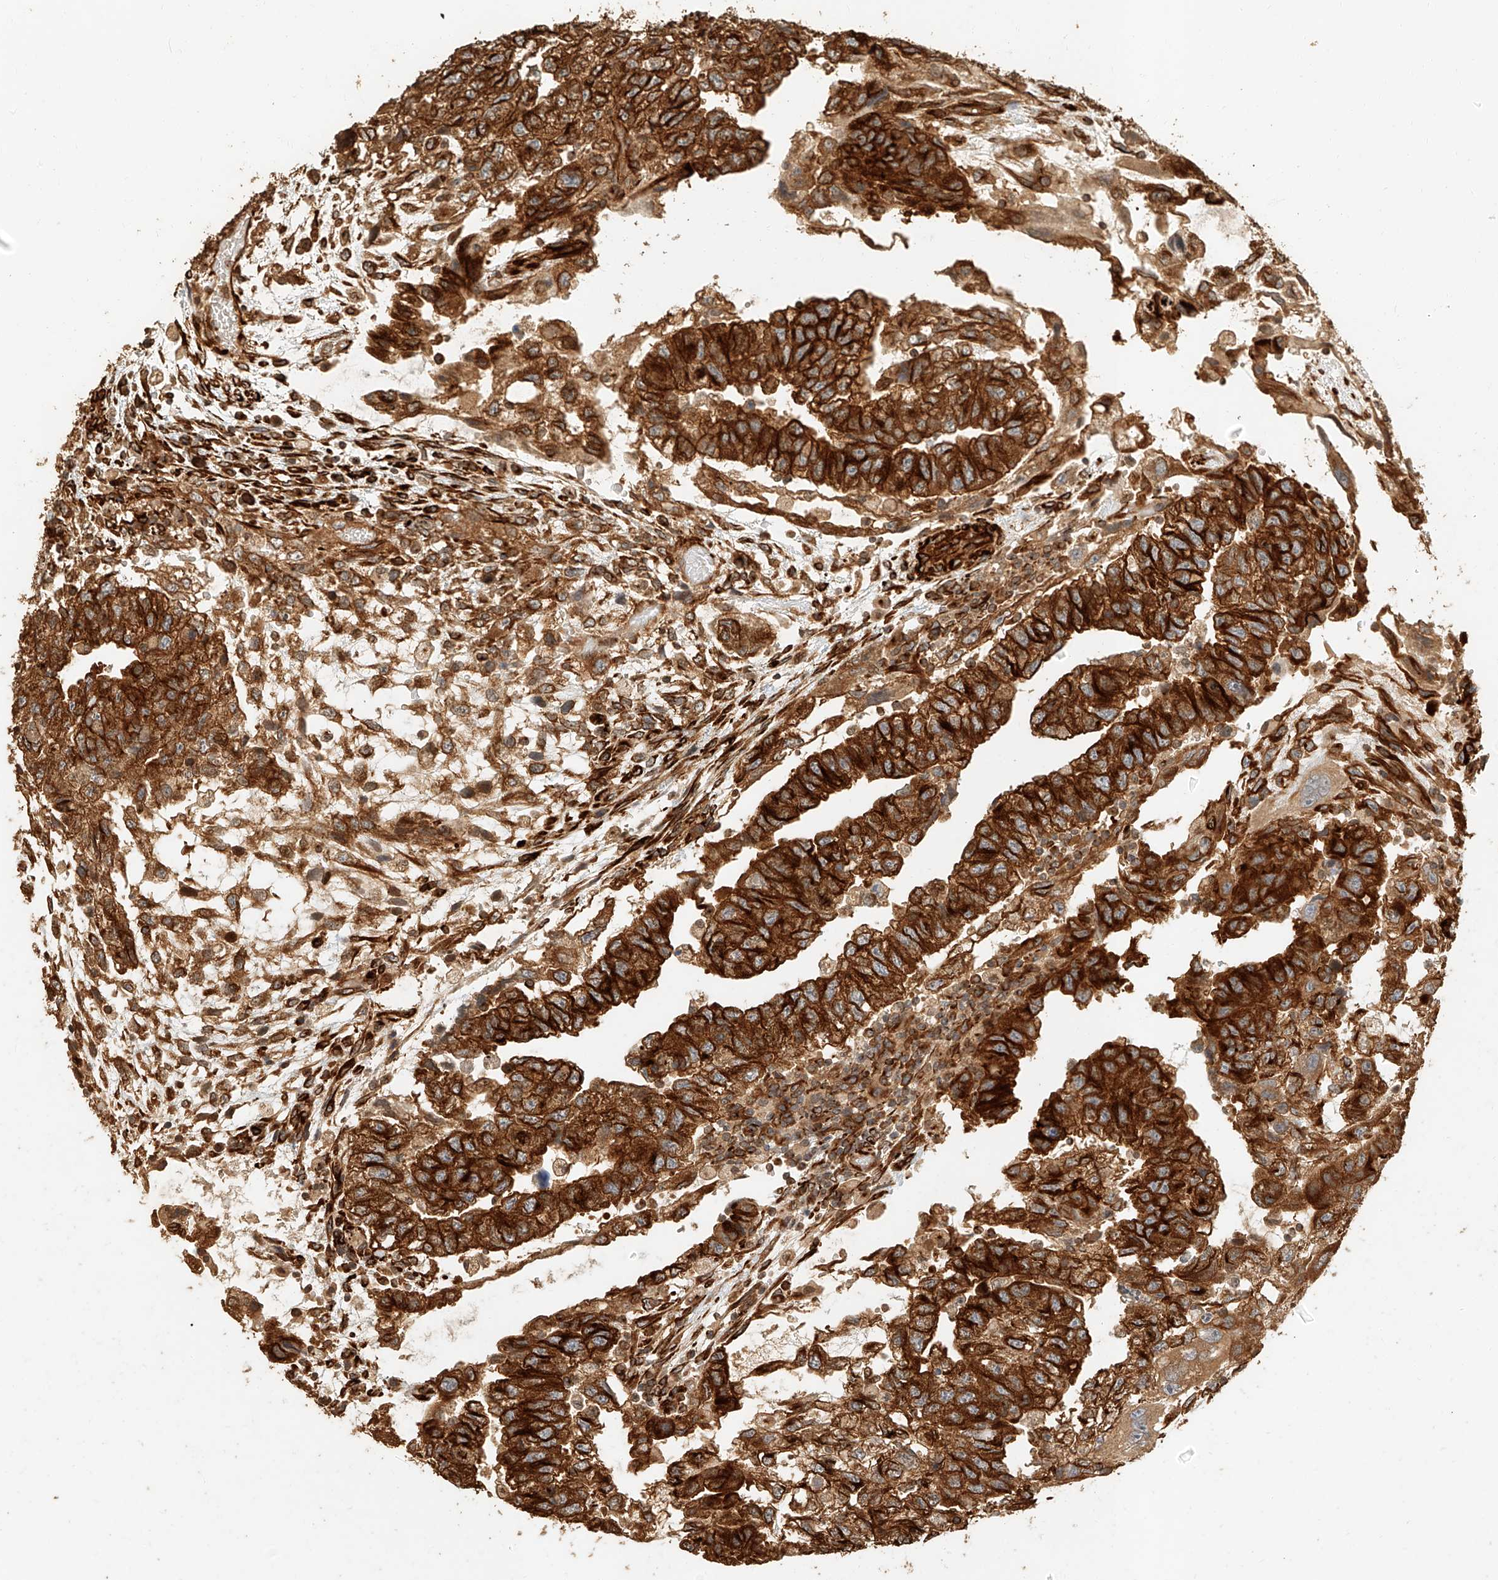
{"staining": {"intensity": "strong", "quantity": ">75%", "location": "cytoplasmic/membranous"}, "tissue": "testis cancer", "cell_type": "Tumor cells", "image_type": "cancer", "snomed": [{"axis": "morphology", "description": "Carcinoma, Embryonal, NOS"}, {"axis": "topography", "description": "Testis"}], "caption": "Brown immunohistochemical staining in human embryonal carcinoma (testis) demonstrates strong cytoplasmic/membranous expression in about >75% of tumor cells.", "gene": "NAP1L1", "patient": {"sex": "male", "age": 36}}